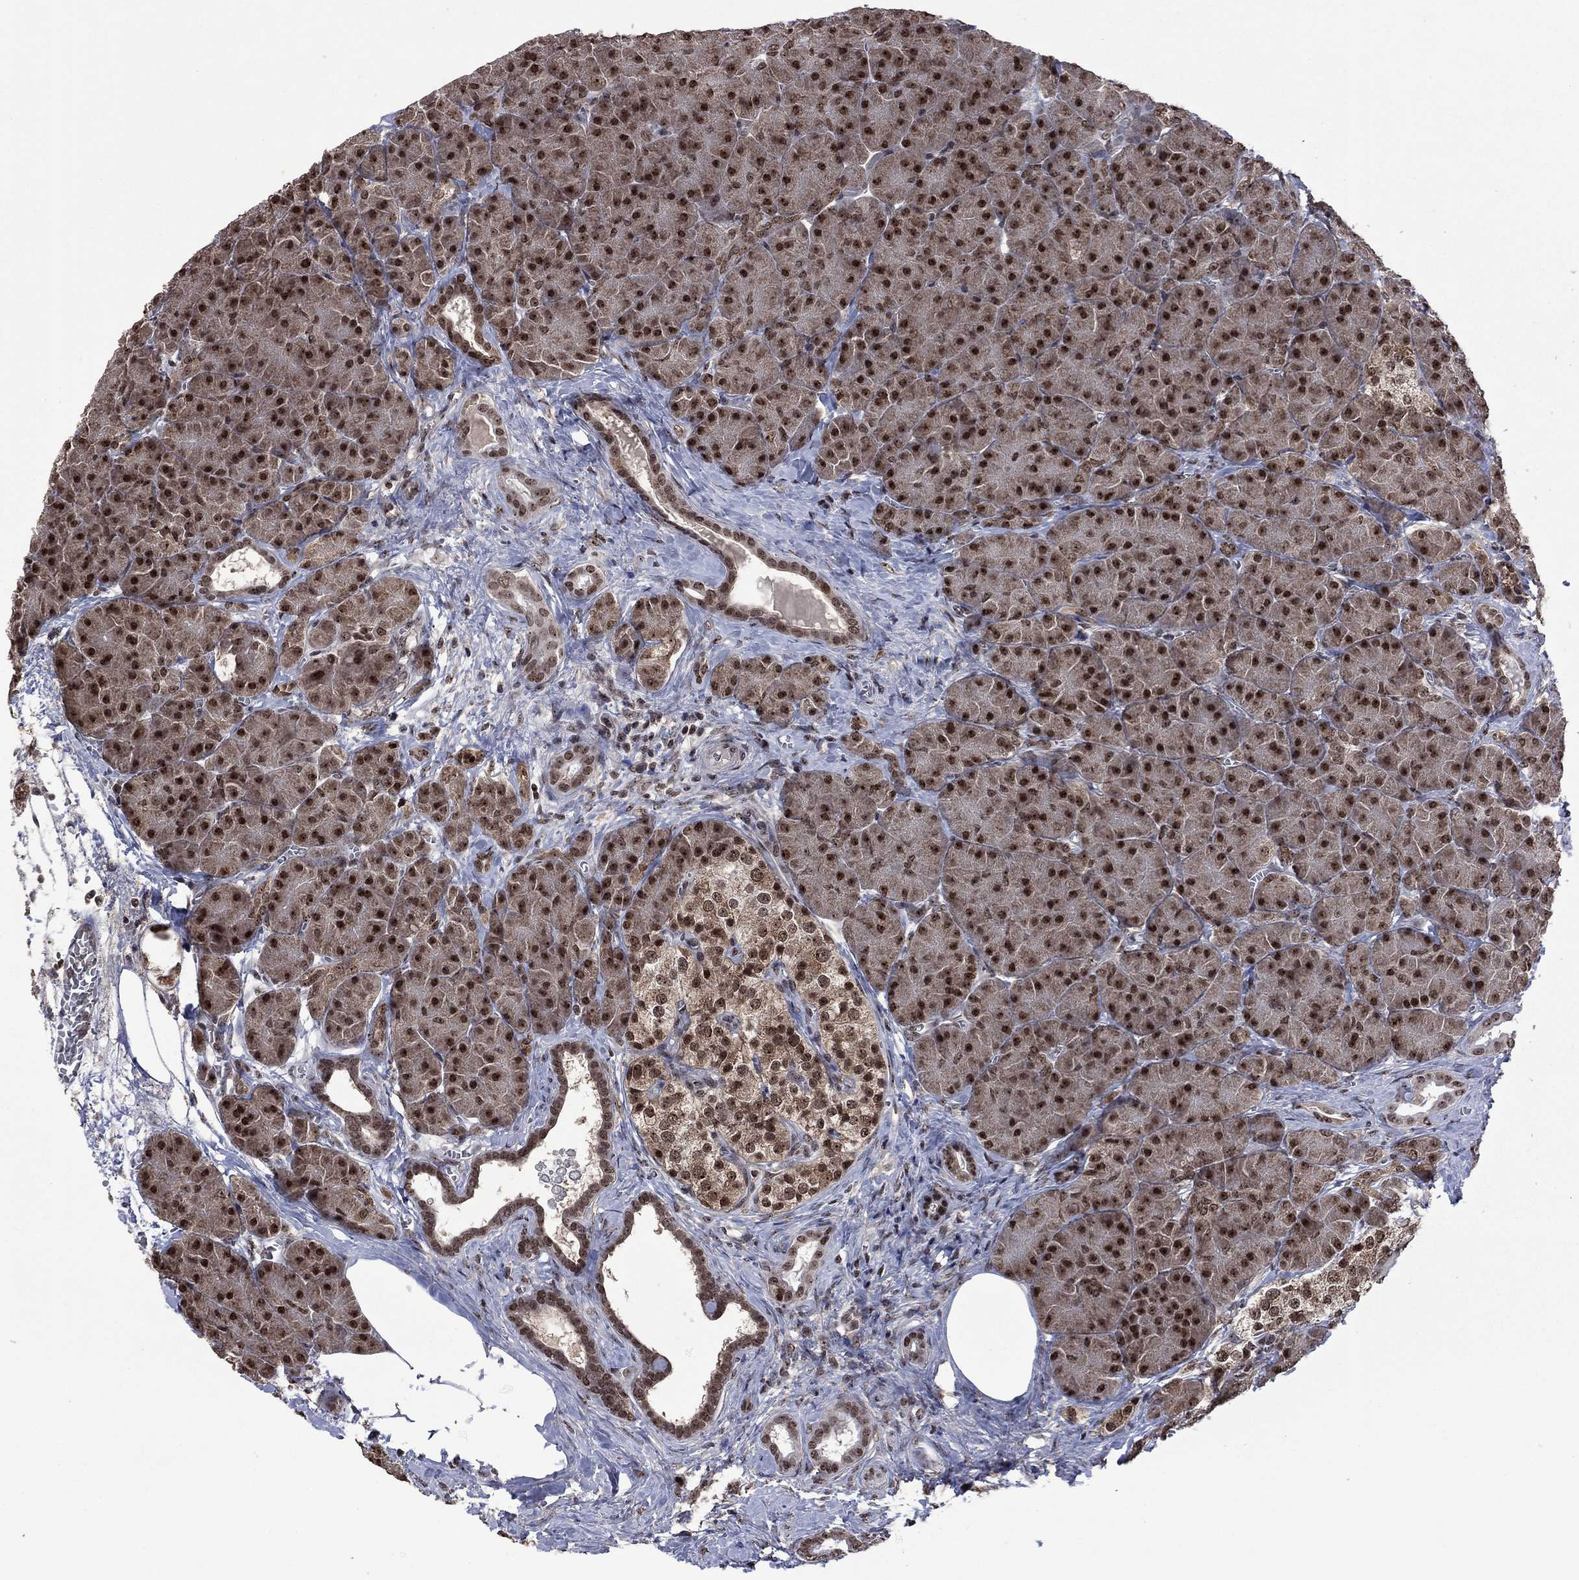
{"staining": {"intensity": "strong", "quantity": ">75%", "location": "nuclear"}, "tissue": "pancreas", "cell_type": "Exocrine glandular cells", "image_type": "normal", "snomed": [{"axis": "morphology", "description": "Normal tissue, NOS"}, {"axis": "topography", "description": "Pancreas"}], "caption": "This micrograph demonstrates immunohistochemistry staining of normal pancreas, with high strong nuclear staining in about >75% of exocrine glandular cells.", "gene": "FBLL1", "patient": {"sex": "male", "age": 61}}